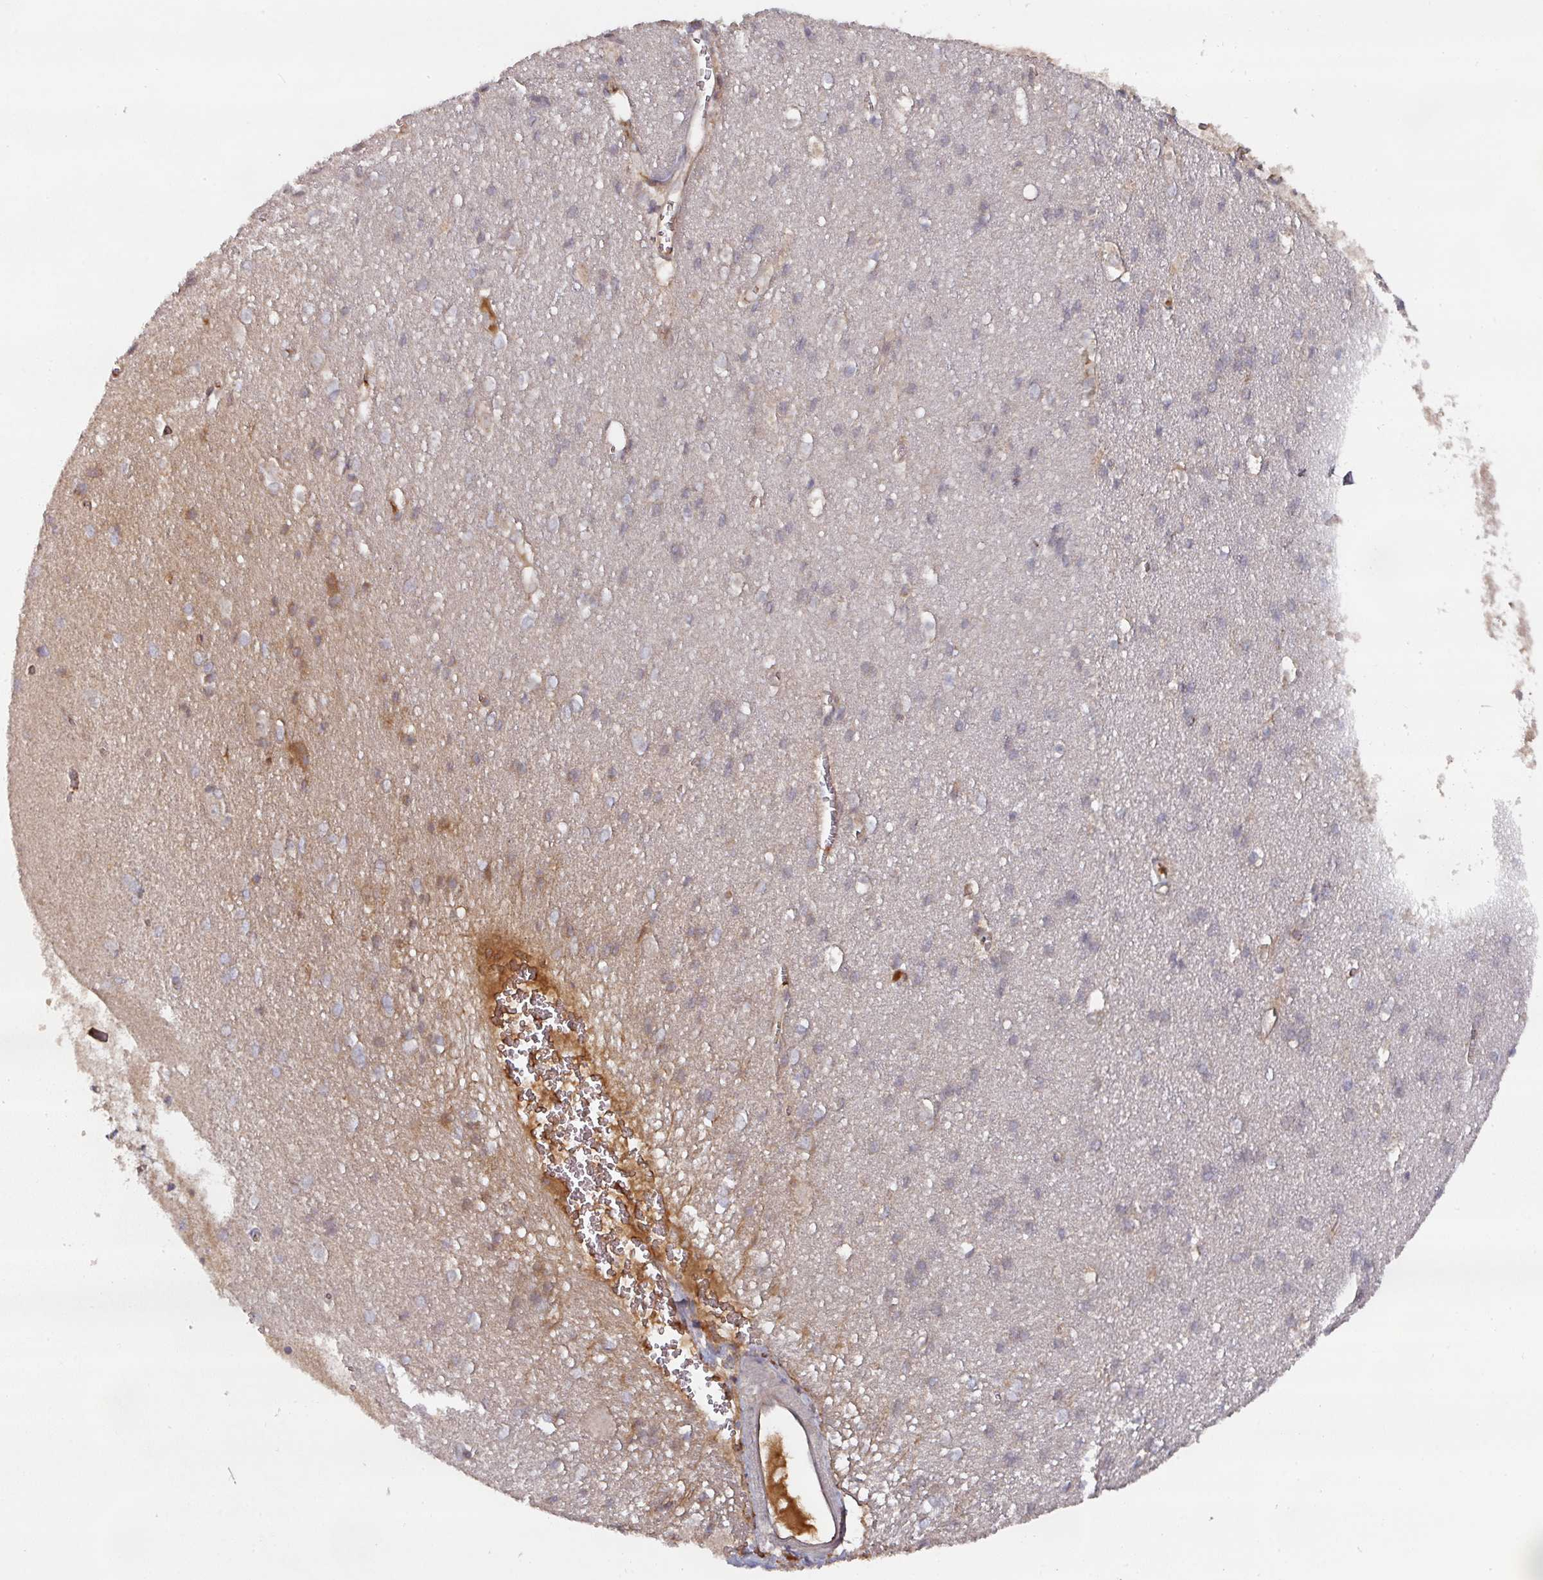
{"staining": {"intensity": "weak", "quantity": "25%-75%", "location": "cytoplasmic/membranous"}, "tissue": "cerebral cortex", "cell_type": "Endothelial cells", "image_type": "normal", "snomed": [{"axis": "morphology", "description": "Normal tissue, NOS"}, {"axis": "topography", "description": "Cerebral cortex"}], "caption": "Weak cytoplasmic/membranous positivity for a protein is identified in about 25%-75% of endothelial cells of normal cerebral cortex using immunohistochemistry (IHC).", "gene": "CEP95", "patient": {"sex": "male", "age": 37}}